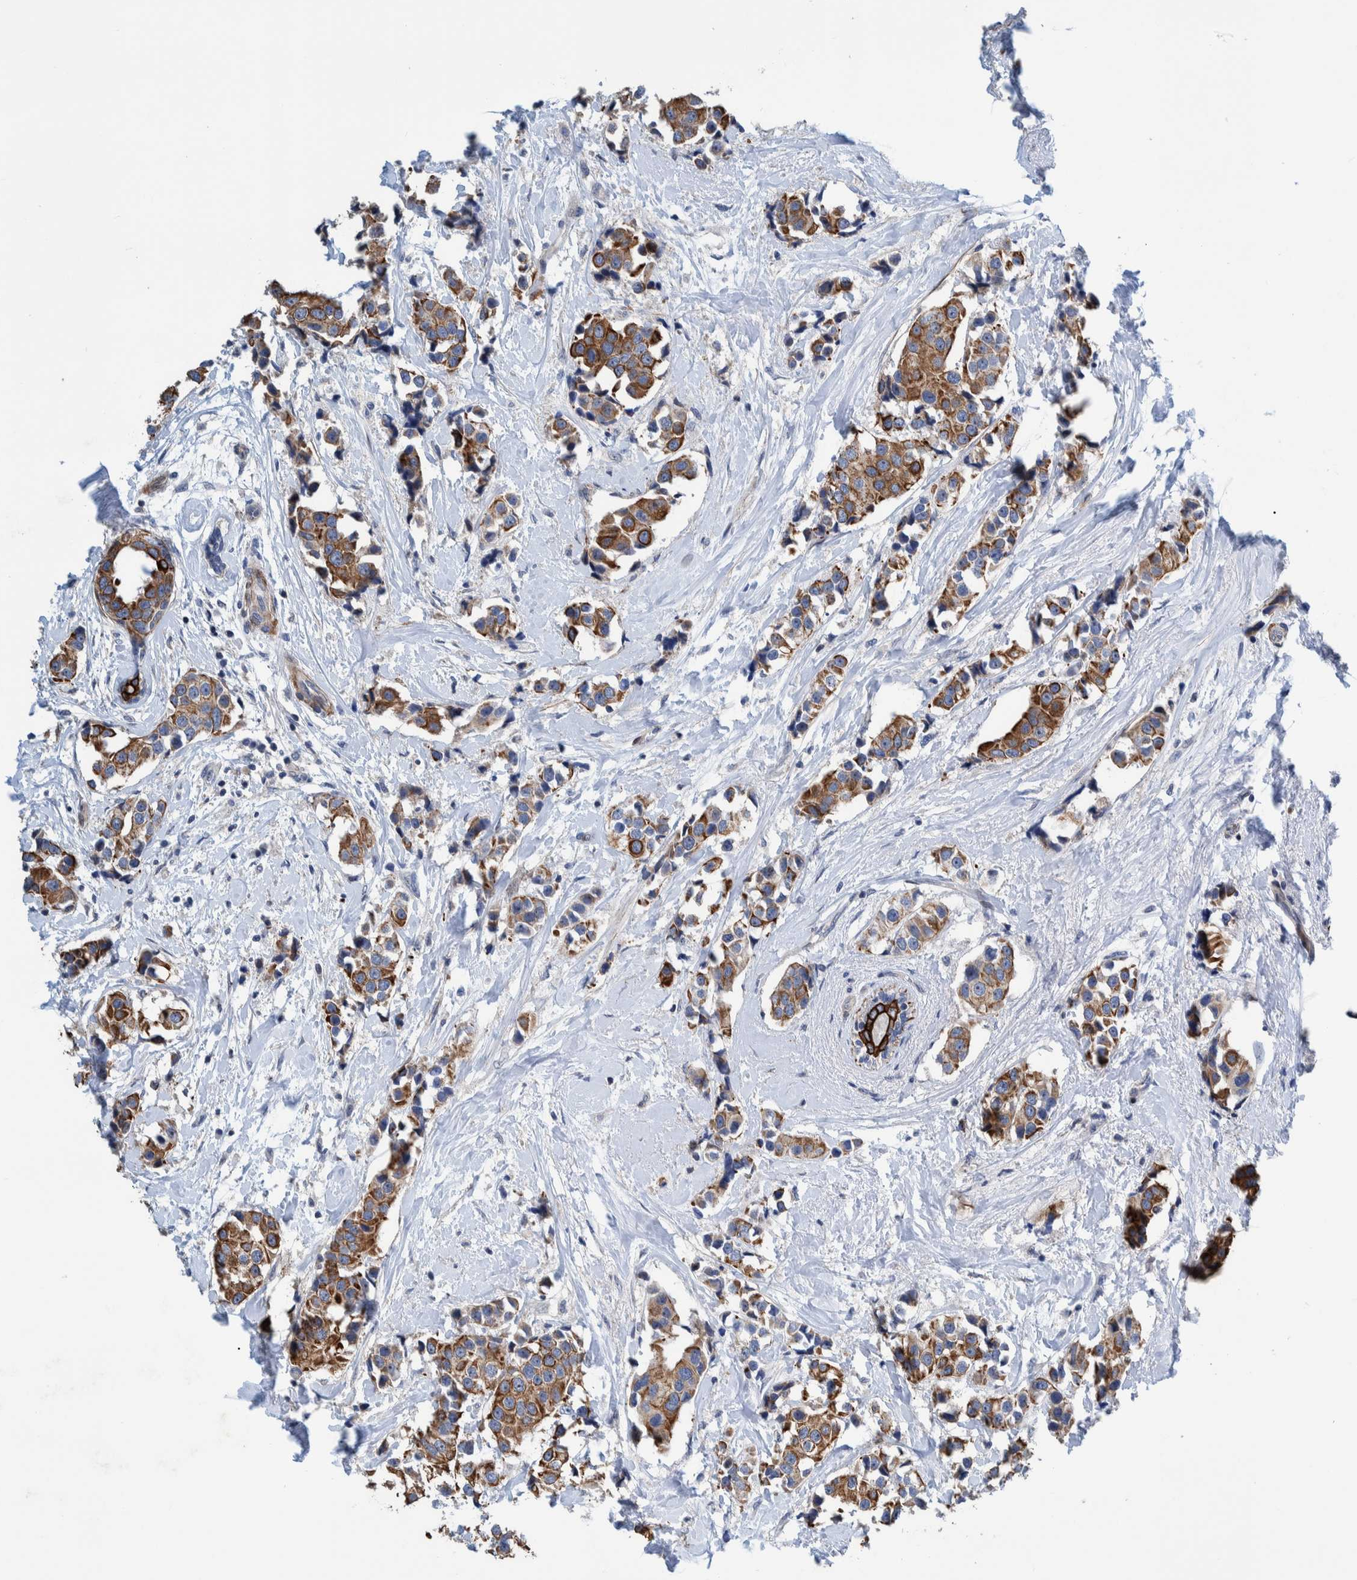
{"staining": {"intensity": "strong", "quantity": ">75%", "location": "cytoplasmic/membranous"}, "tissue": "breast cancer", "cell_type": "Tumor cells", "image_type": "cancer", "snomed": [{"axis": "morphology", "description": "Normal tissue, NOS"}, {"axis": "morphology", "description": "Duct carcinoma"}, {"axis": "topography", "description": "Breast"}], "caption": "Breast cancer (invasive ductal carcinoma) stained with immunohistochemistry displays strong cytoplasmic/membranous expression in about >75% of tumor cells. (DAB IHC with brightfield microscopy, high magnification).", "gene": "MKS1", "patient": {"sex": "female", "age": 39}}